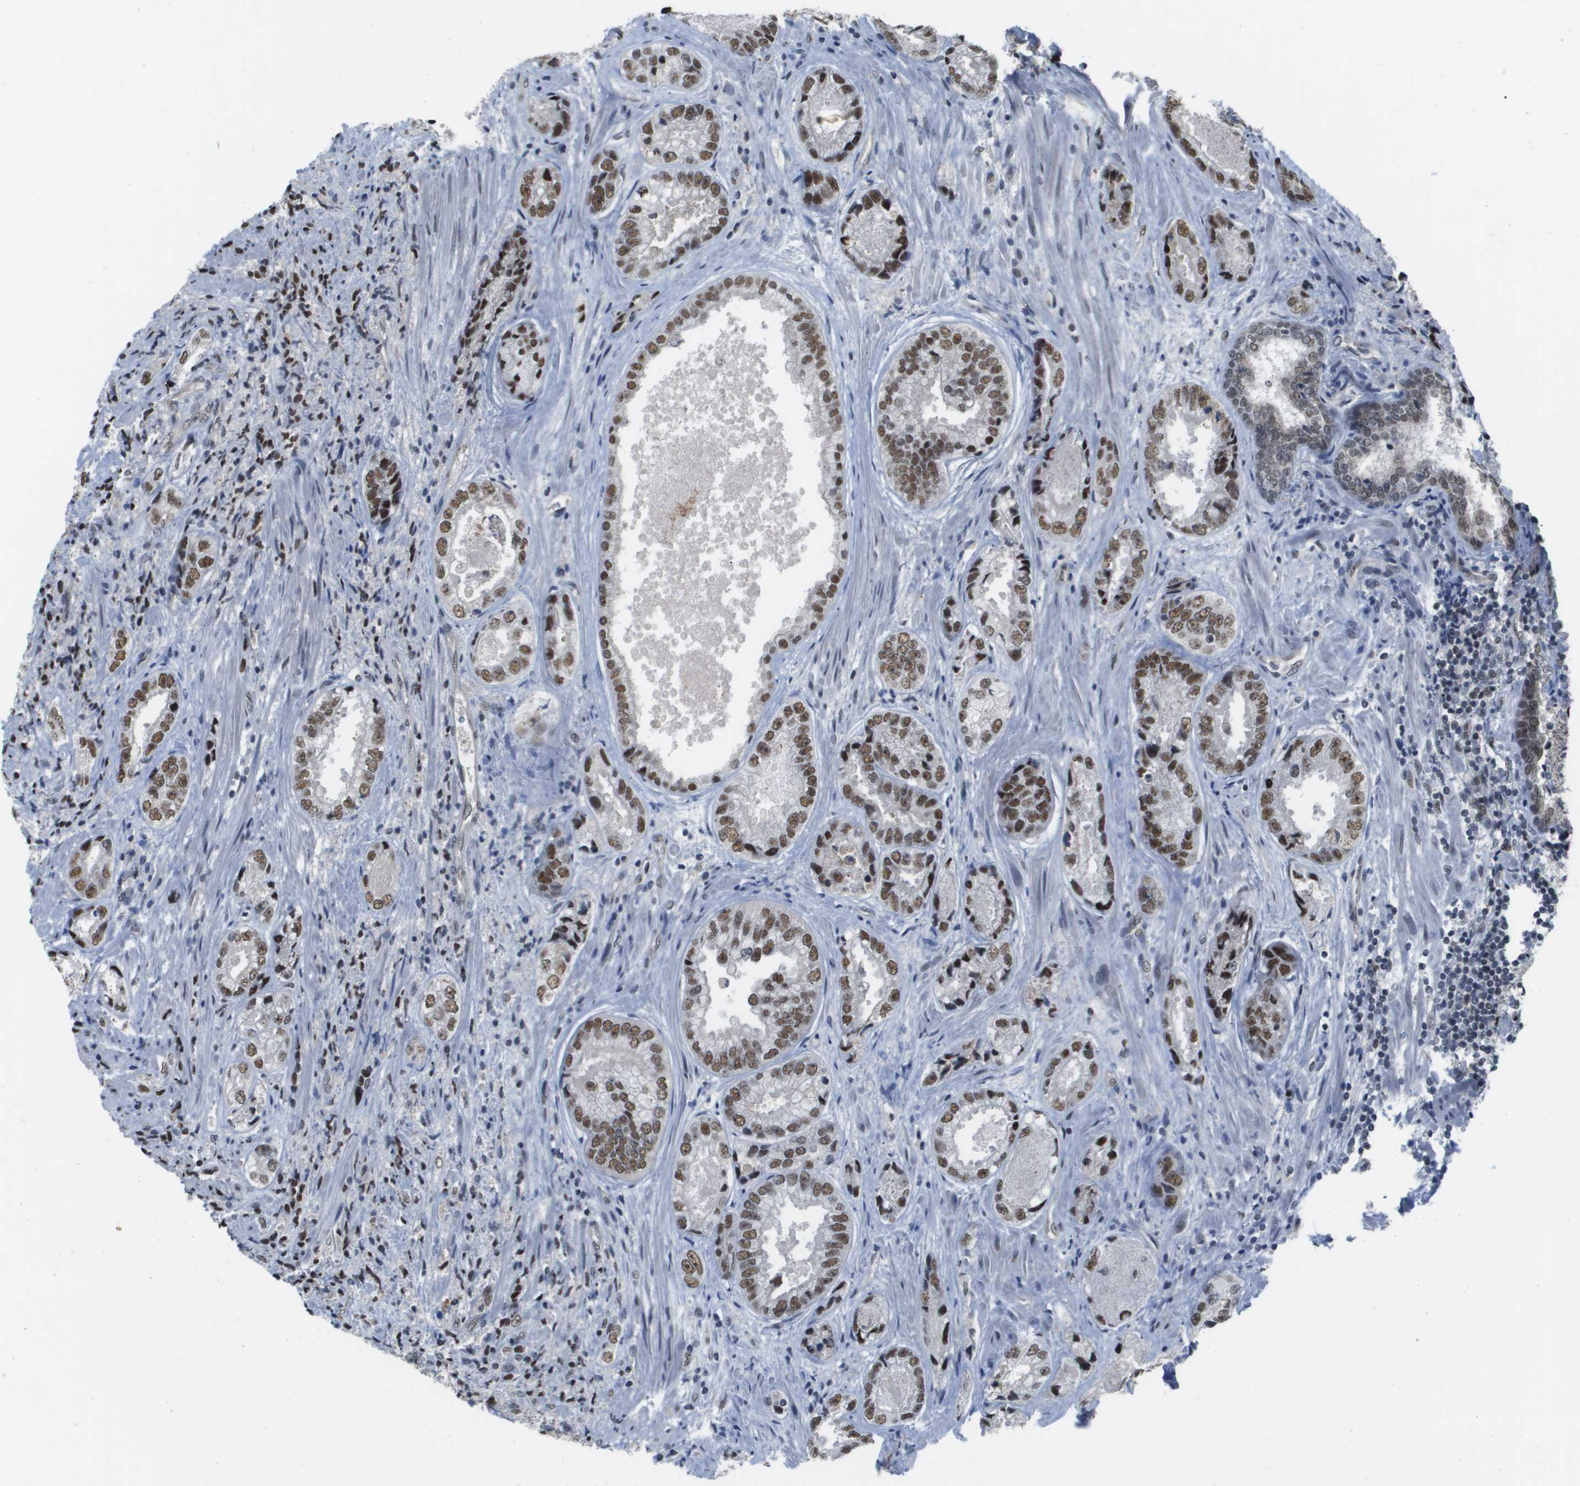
{"staining": {"intensity": "moderate", "quantity": ">75%", "location": "nuclear"}, "tissue": "prostate cancer", "cell_type": "Tumor cells", "image_type": "cancer", "snomed": [{"axis": "morphology", "description": "Adenocarcinoma, High grade"}, {"axis": "topography", "description": "Prostate"}], "caption": "Immunohistochemical staining of human adenocarcinoma (high-grade) (prostate) reveals moderate nuclear protein staining in approximately >75% of tumor cells.", "gene": "ISY1", "patient": {"sex": "male", "age": 61}}